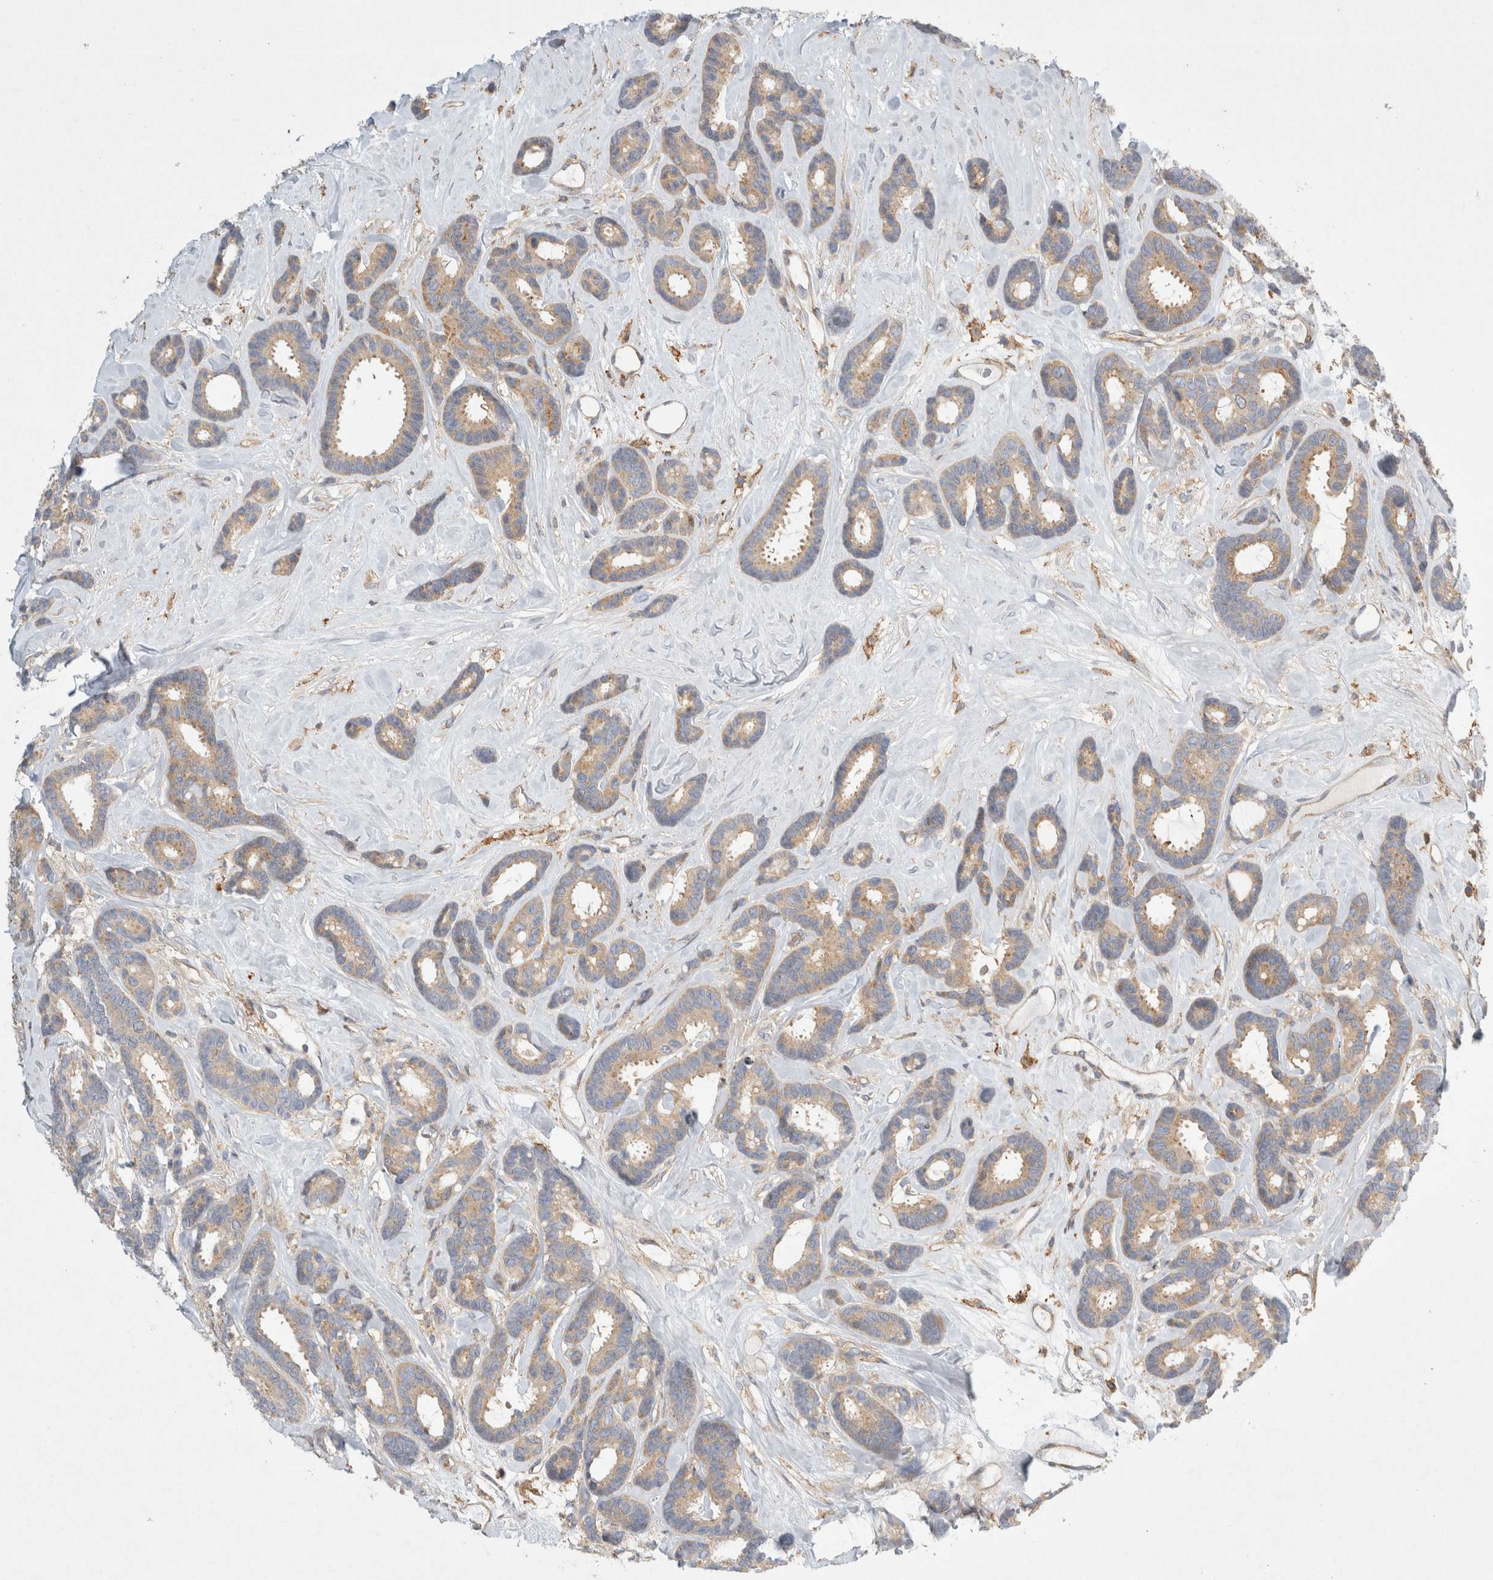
{"staining": {"intensity": "weak", "quantity": ">75%", "location": "cytoplasmic/membranous"}, "tissue": "breast cancer", "cell_type": "Tumor cells", "image_type": "cancer", "snomed": [{"axis": "morphology", "description": "Duct carcinoma"}, {"axis": "topography", "description": "Breast"}], "caption": "Immunohistochemical staining of human breast cancer (infiltrating ductal carcinoma) exhibits low levels of weak cytoplasmic/membranous staining in approximately >75% of tumor cells.", "gene": "CDCA7L", "patient": {"sex": "female", "age": 87}}